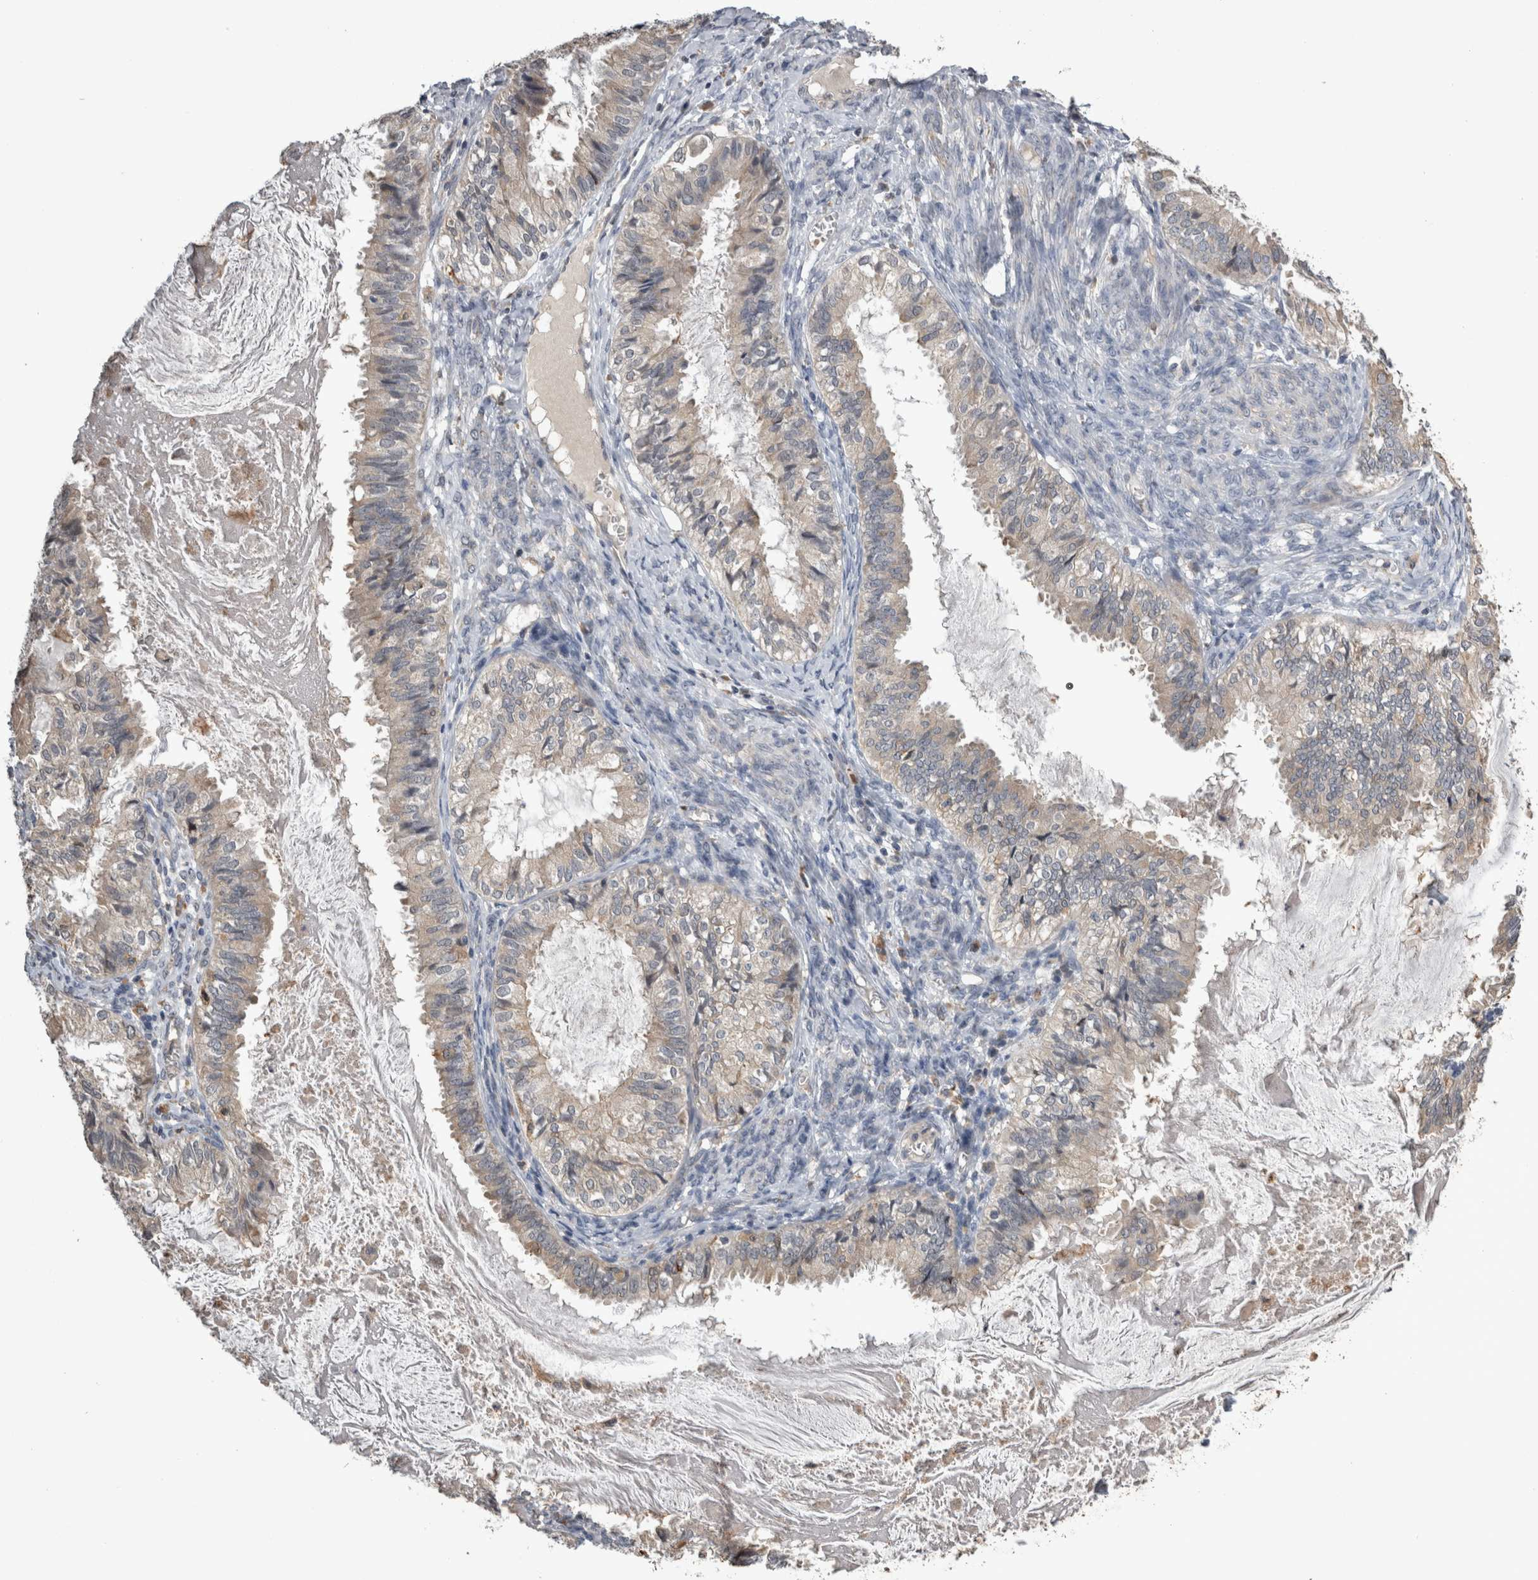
{"staining": {"intensity": "negative", "quantity": "none", "location": "none"}, "tissue": "cervical cancer", "cell_type": "Tumor cells", "image_type": "cancer", "snomed": [{"axis": "morphology", "description": "Normal tissue, NOS"}, {"axis": "morphology", "description": "Adenocarcinoma, NOS"}, {"axis": "topography", "description": "Cervix"}, {"axis": "topography", "description": "Endometrium"}], "caption": "High power microscopy micrograph of an immunohistochemistry (IHC) histopathology image of cervical cancer (adenocarcinoma), revealing no significant expression in tumor cells. The staining is performed using DAB (3,3'-diaminobenzidine) brown chromogen with nuclei counter-stained in using hematoxylin.", "gene": "ANXA13", "patient": {"sex": "female", "age": 86}}